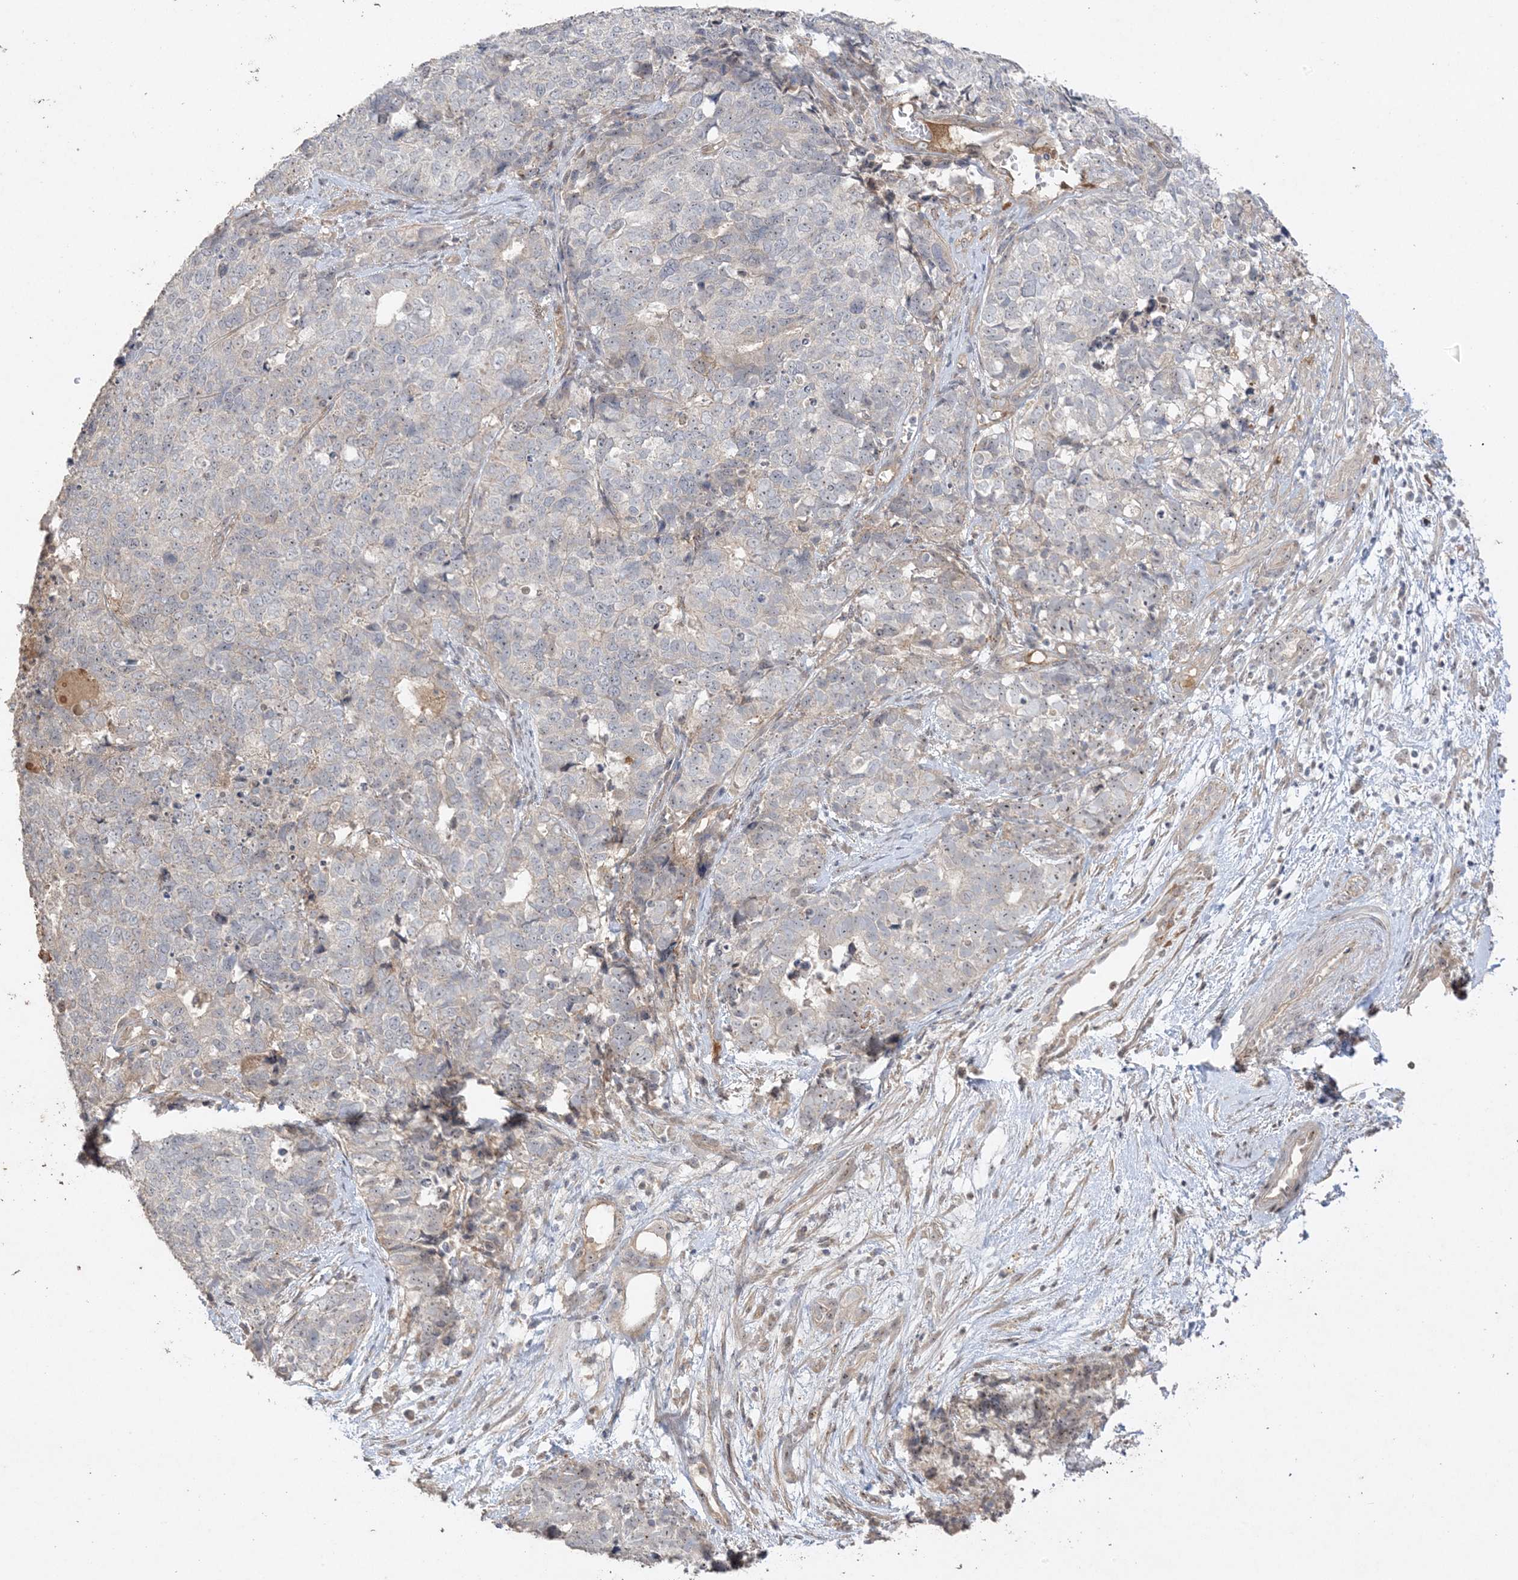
{"staining": {"intensity": "weak", "quantity": "<25%", "location": "nuclear"}, "tissue": "cervical cancer", "cell_type": "Tumor cells", "image_type": "cancer", "snomed": [{"axis": "morphology", "description": "Squamous cell carcinoma, NOS"}, {"axis": "topography", "description": "Cervix"}], "caption": "Human cervical squamous cell carcinoma stained for a protein using IHC reveals no expression in tumor cells.", "gene": "DDX18", "patient": {"sex": "female", "age": 63}}